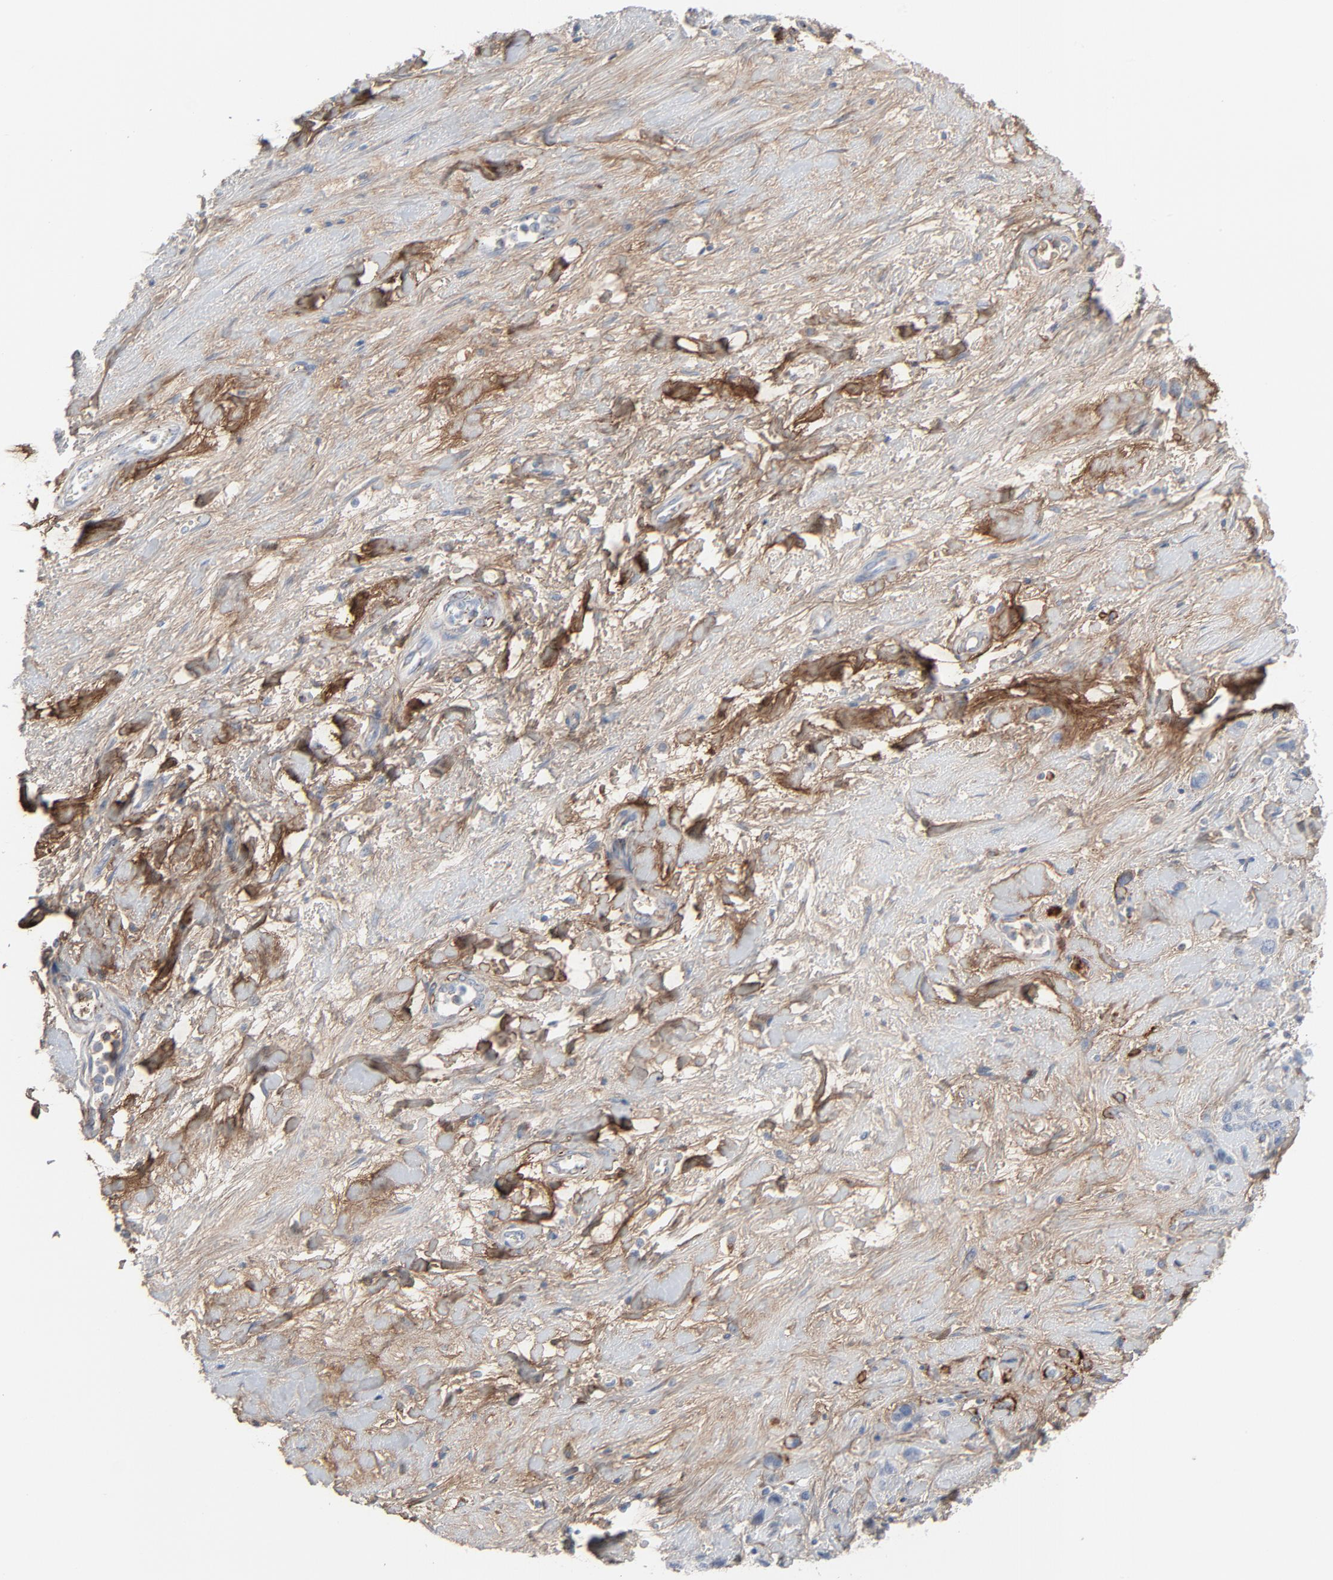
{"staining": {"intensity": "negative", "quantity": "none", "location": "none"}, "tissue": "stomach cancer", "cell_type": "Tumor cells", "image_type": "cancer", "snomed": [{"axis": "morphology", "description": "Normal tissue, NOS"}, {"axis": "morphology", "description": "Adenocarcinoma, NOS"}, {"axis": "morphology", "description": "Adenocarcinoma, High grade"}, {"axis": "topography", "description": "Stomach, upper"}, {"axis": "topography", "description": "Stomach"}], "caption": "An image of human high-grade adenocarcinoma (stomach) is negative for staining in tumor cells.", "gene": "BGN", "patient": {"sex": "female", "age": 65}}